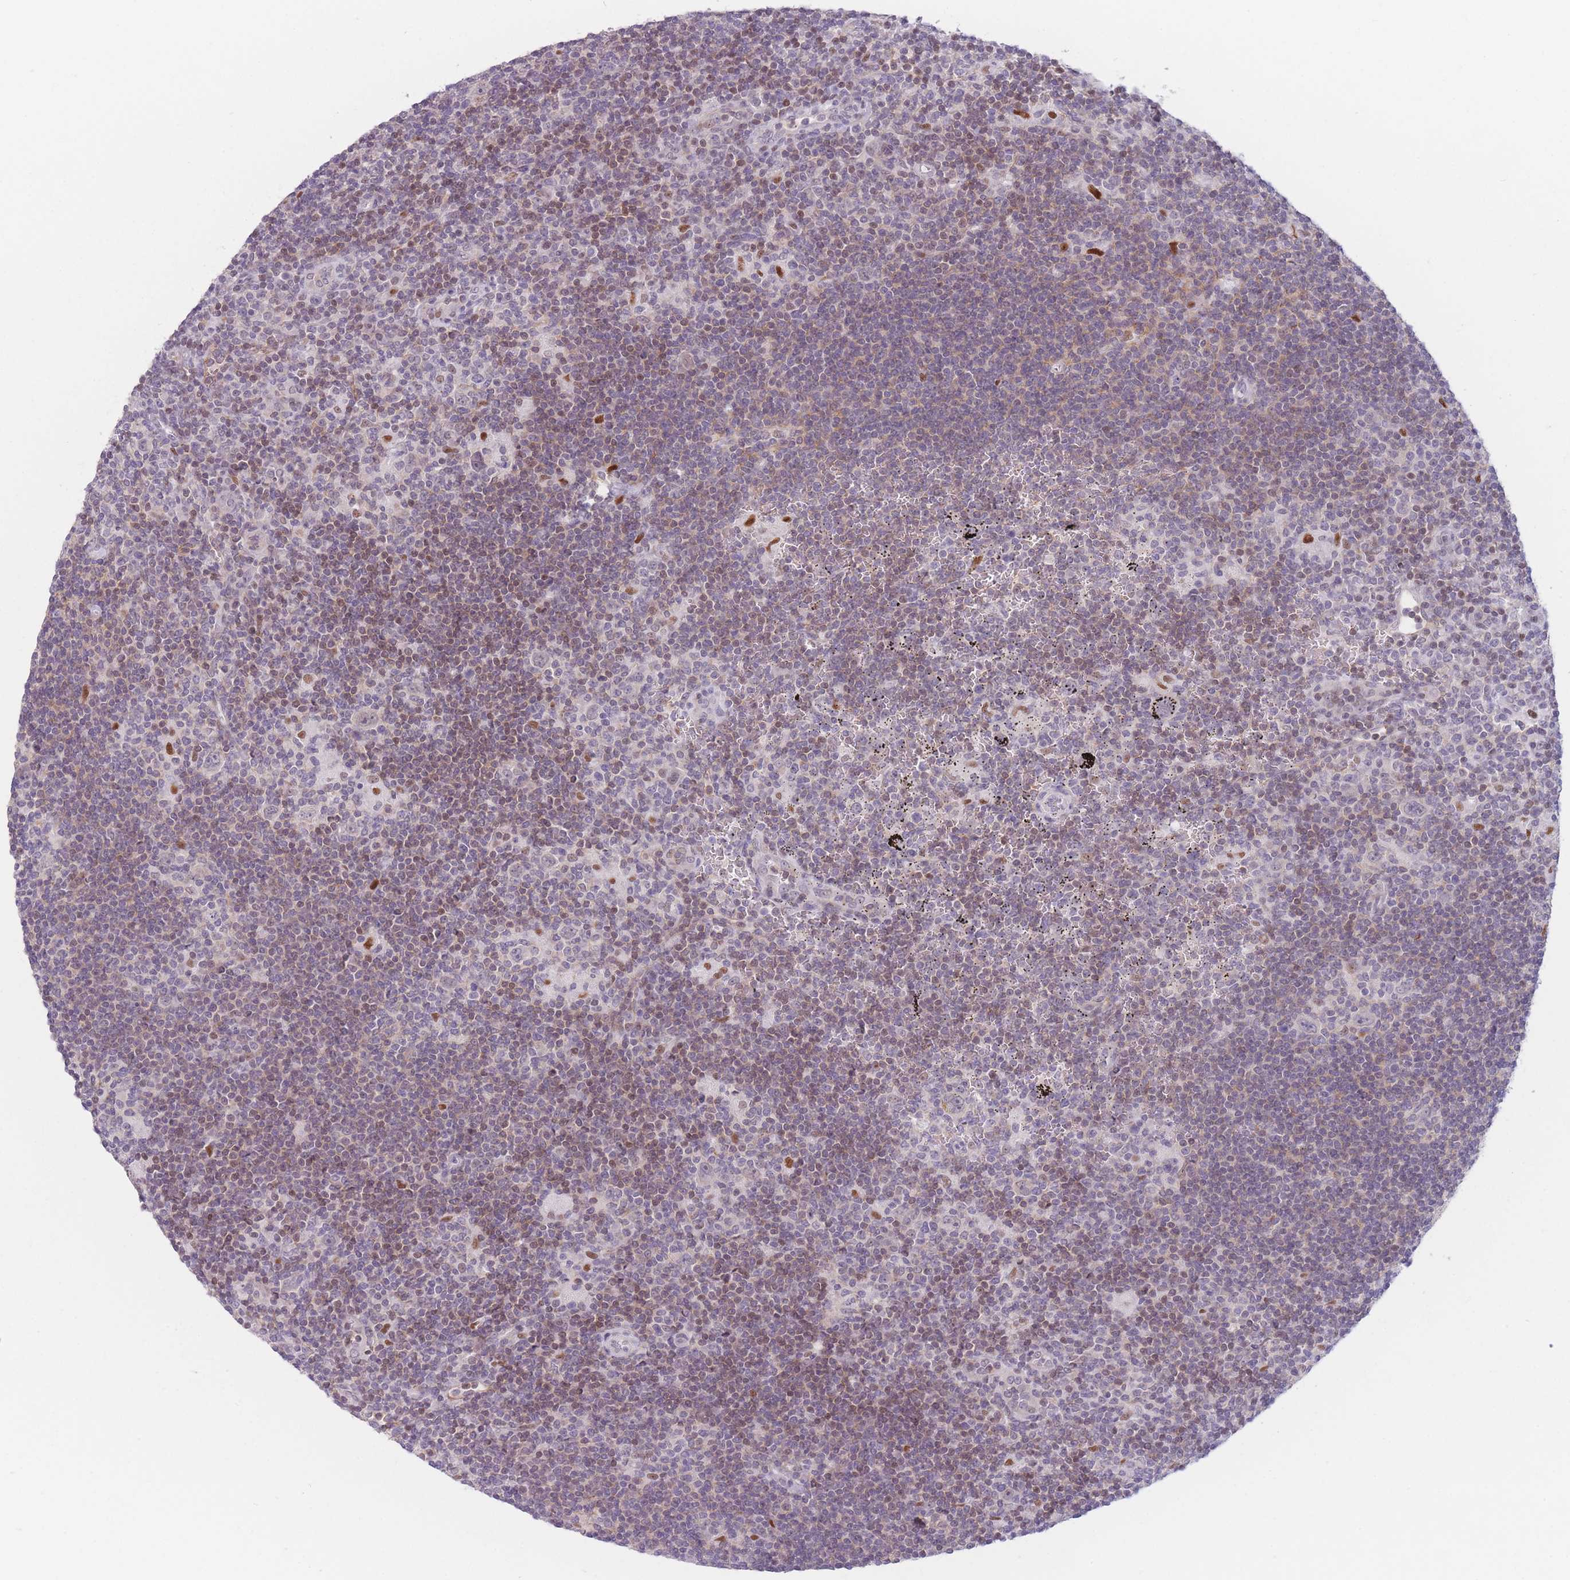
{"staining": {"intensity": "negative", "quantity": "none", "location": "none"}, "tissue": "lymphoma", "cell_type": "Tumor cells", "image_type": "cancer", "snomed": [{"axis": "morphology", "description": "Hodgkin's disease, NOS"}, {"axis": "topography", "description": "Lymph node"}], "caption": "Lymphoma was stained to show a protein in brown. There is no significant staining in tumor cells.", "gene": "ZNF439", "patient": {"sex": "female", "age": 57}}